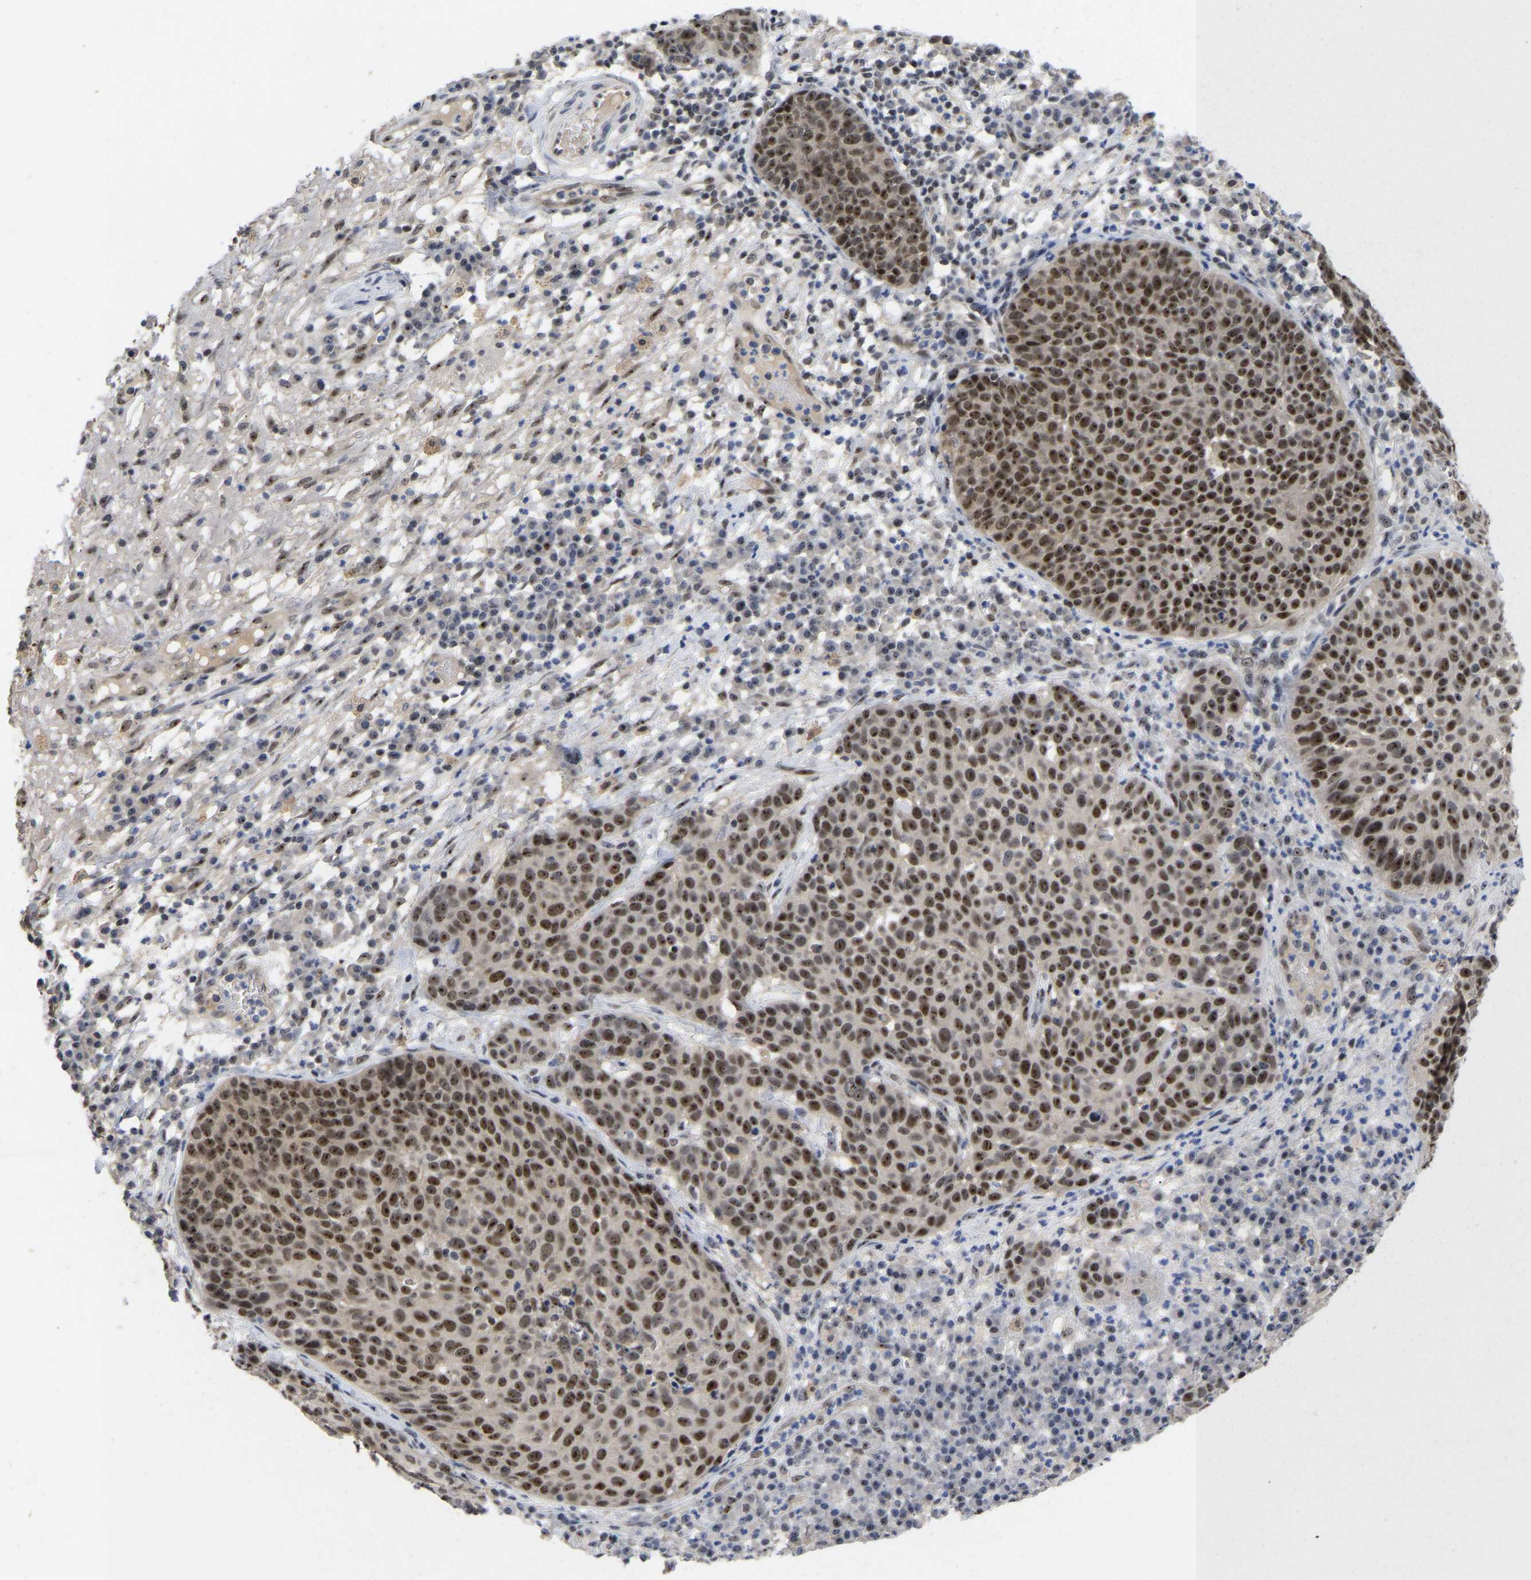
{"staining": {"intensity": "strong", "quantity": "25%-75%", "location": "nuclear"}, "tissue": "skin cancer", "cell_type": "Tumor cells", "image_type": "cancer", "snomed": [{"axis": "morphology", "description": "Squamous cell carcinoma in situ, NOS"}, {"axis": "morphology", "description": "Squamous cell carcinoma, NOS"}, {"axis": "topography", "description": "Skin"}], "caption": "Strong nuclear expression is seen in about 25%-75% of tumor cells in squamous cell carcinoma (skin).", "gene": "NLE1", "patient": {"sex": "male", "age": 93}}